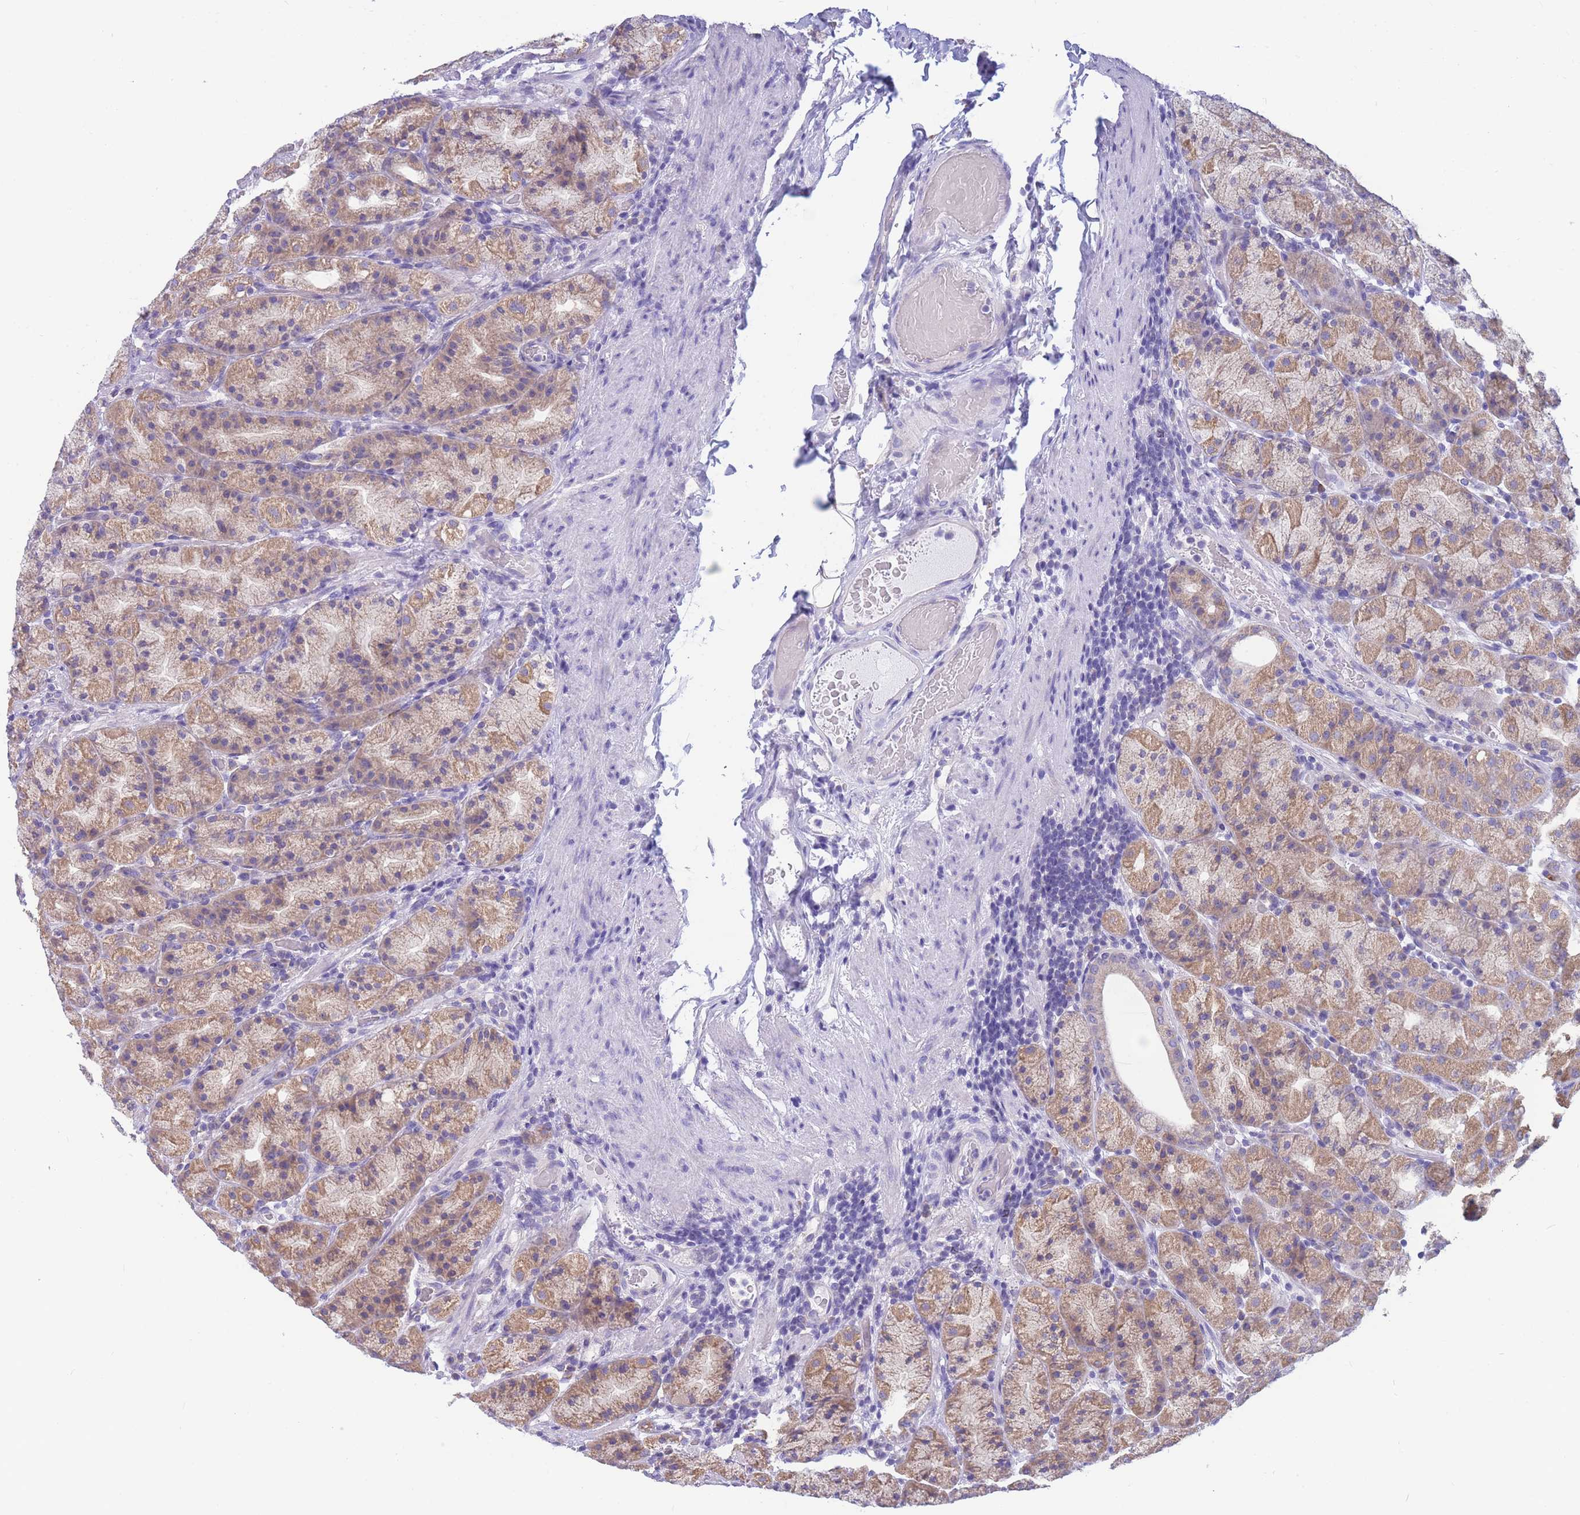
{"staining": {"intensity": "moderate", "quantity": ">75%", "location": "cytoplasmic/membranous"}, "tissue": "stomach", "cell_type": "Glandular cells", "image_type": "normal", "snomed": [{"axis": "morphology", "description": "Normal tissue, NOS"}, {"axis": "topography", "description": "Stomach, upper"}, {"axis": "topography", "description": "Stomach"}], "caption": "The image reveals immunohistochemical staining of benign stomach. There is moderate cytoplasmic/membranous staining is appreciated in approximately >75% of glandular cells. (DAB IHC, brown staining for protein, blue staining for nuclei).", "gene": "DHRS11", "patient": {"sex": "male", "age": 68}}